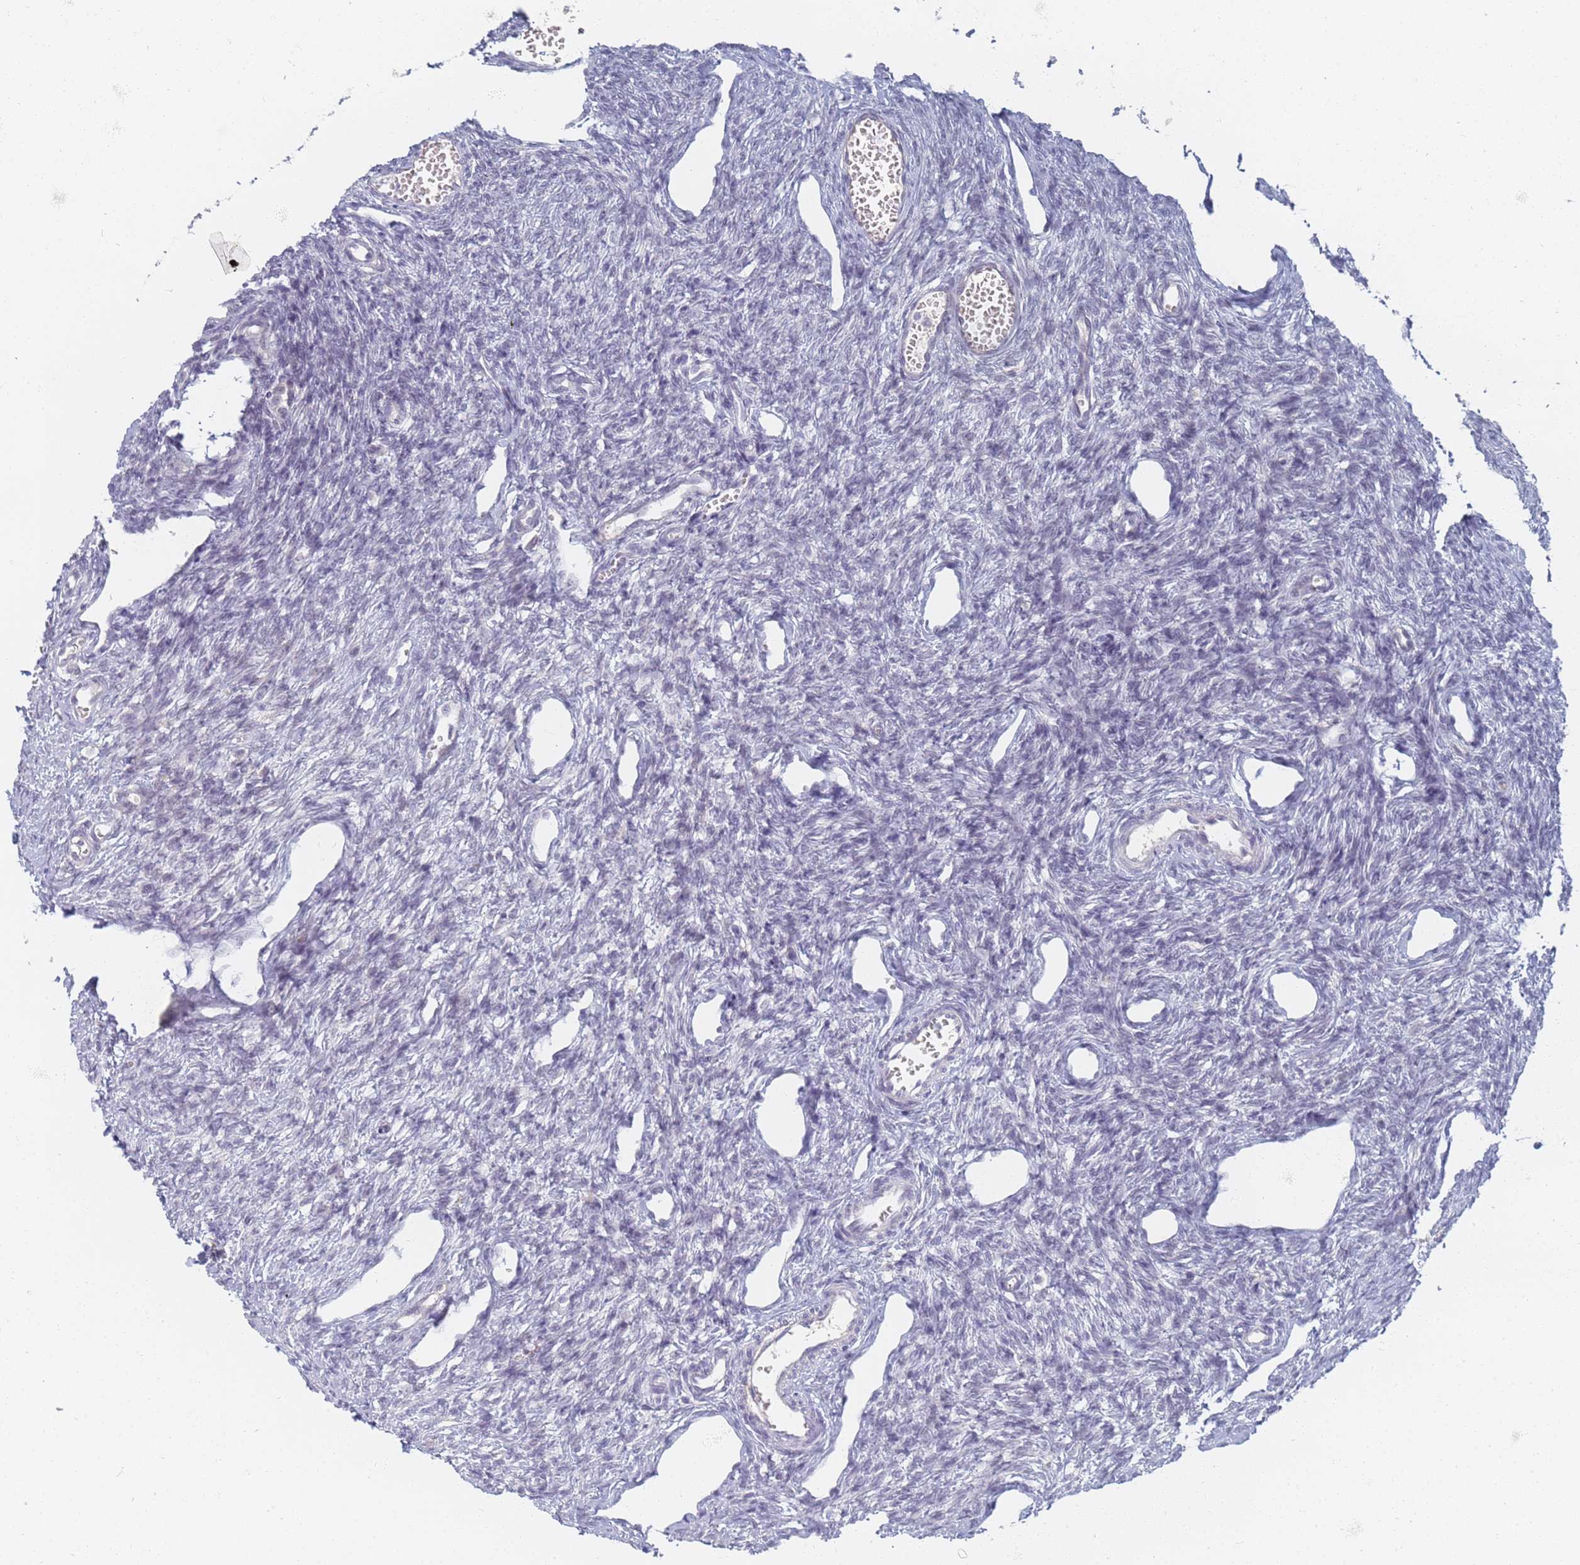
{"staining": {"intensity": "negative", "quantity": "none", "location": "none"}, "tissue": "ovary", "cell_type": "Follicle cells", "image_type": "normal", "snomed": [{"axis": "morphology", "description": "Normal tissue, NOS"}, {"axis": "morphology", "description": "Cyst, NOS"}, {"axis": "topography", "description": "Ovary"}], "caption": "This is an immunohistochemistry histopathology image of unremarkable human ovary. There is no staining in follicle cells.", "gene": "SLC38A9", "patient": {"sex": "female", "age": 33}}